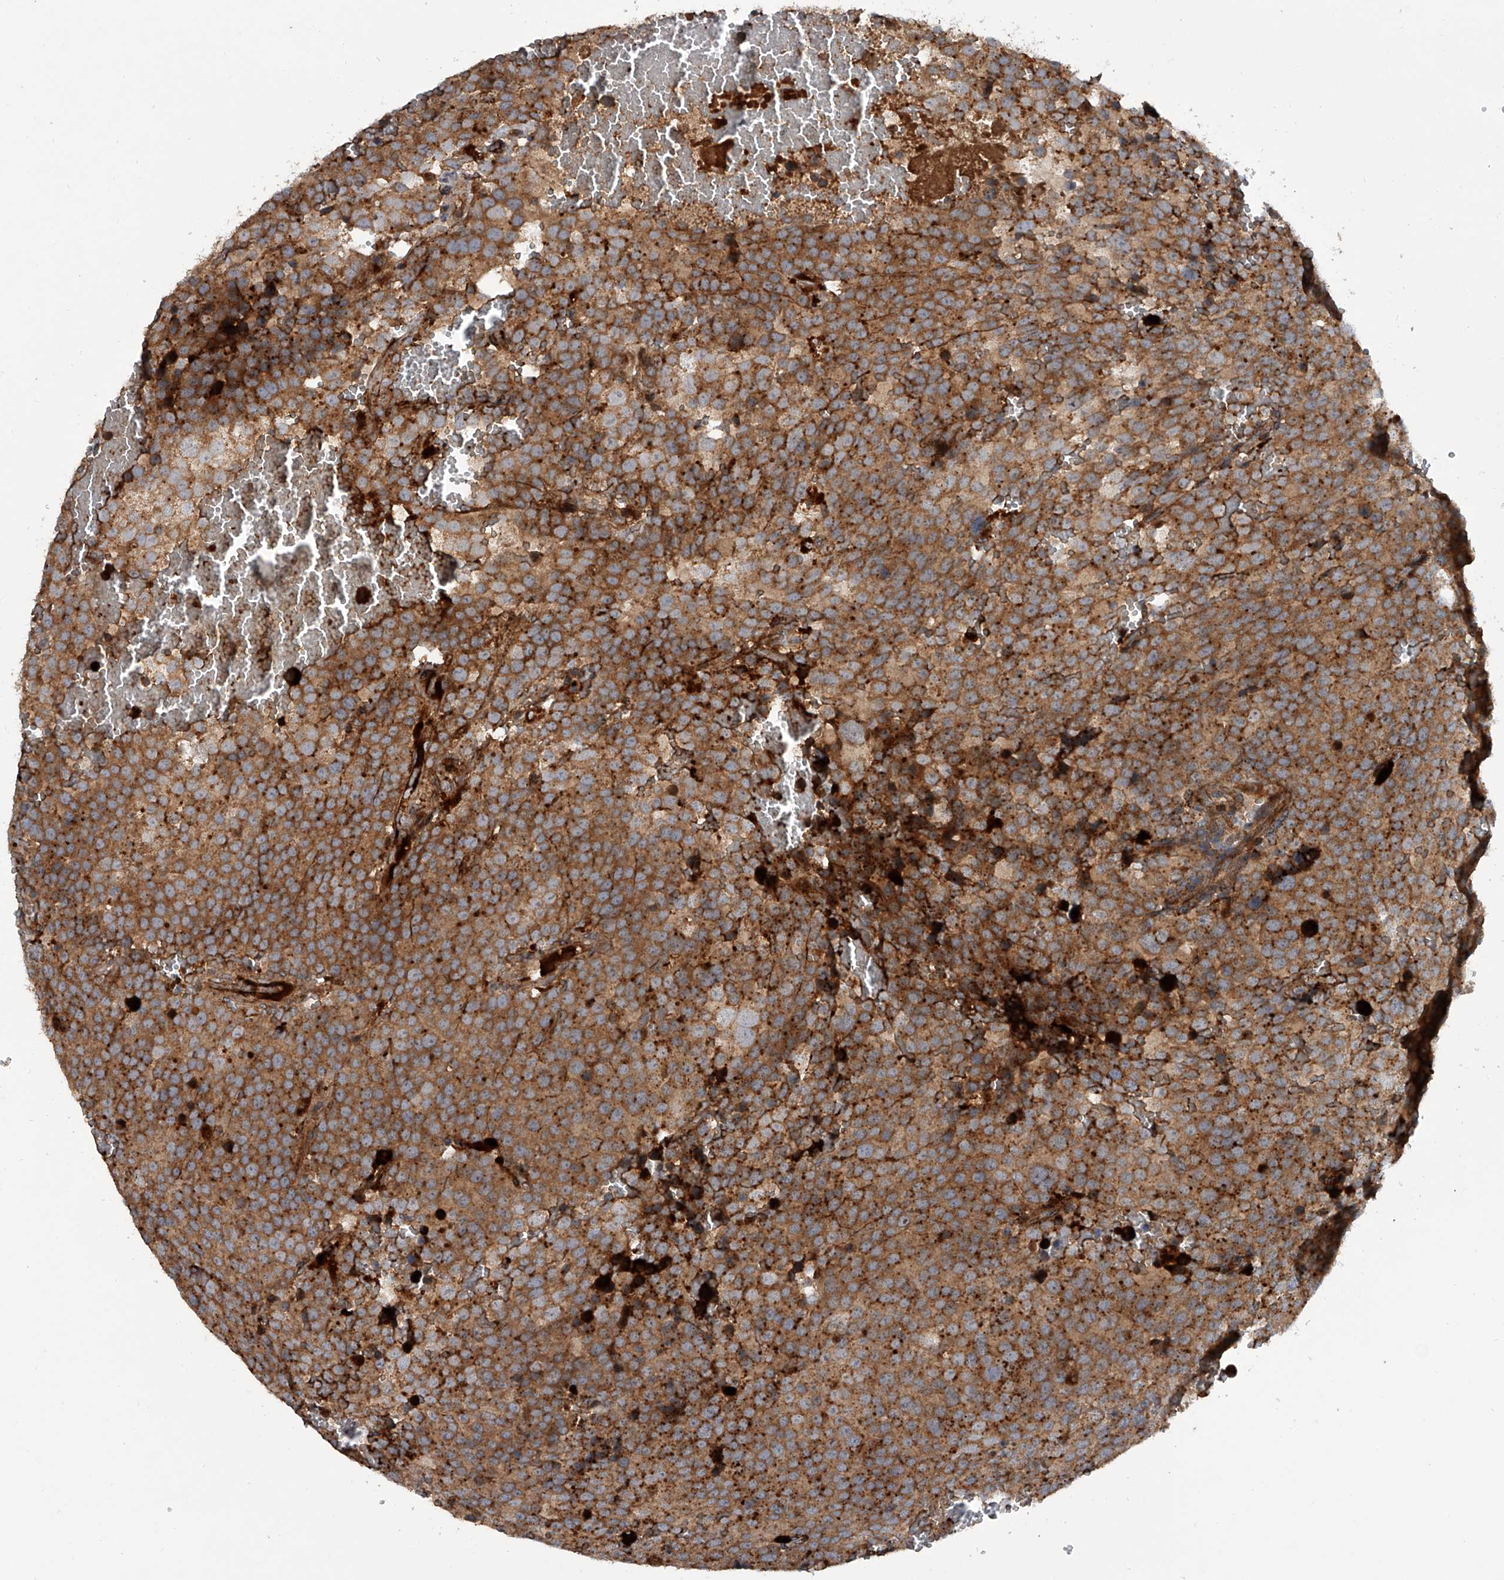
{"staining": {"intensity": "strong", "quantity": ">75%", "location": "cytoplasmic/membranous"}, "tissue": "testis cancer", "cell_type": "Tumor cells", "image_type": "cancer", "snomed": [{"axis": "morphology", "description": "Seminoma, NOS"}, {"axis": "topography", "description": "Testis"}], "caption": "There is high levels of strong cytoplasmic/membranous expression in tumor cells of testis cancer, as demonstrated by immunohistochemical staining (brown color).", "gene": "USP47", "patient": {"sex": "male", "age": 71}}